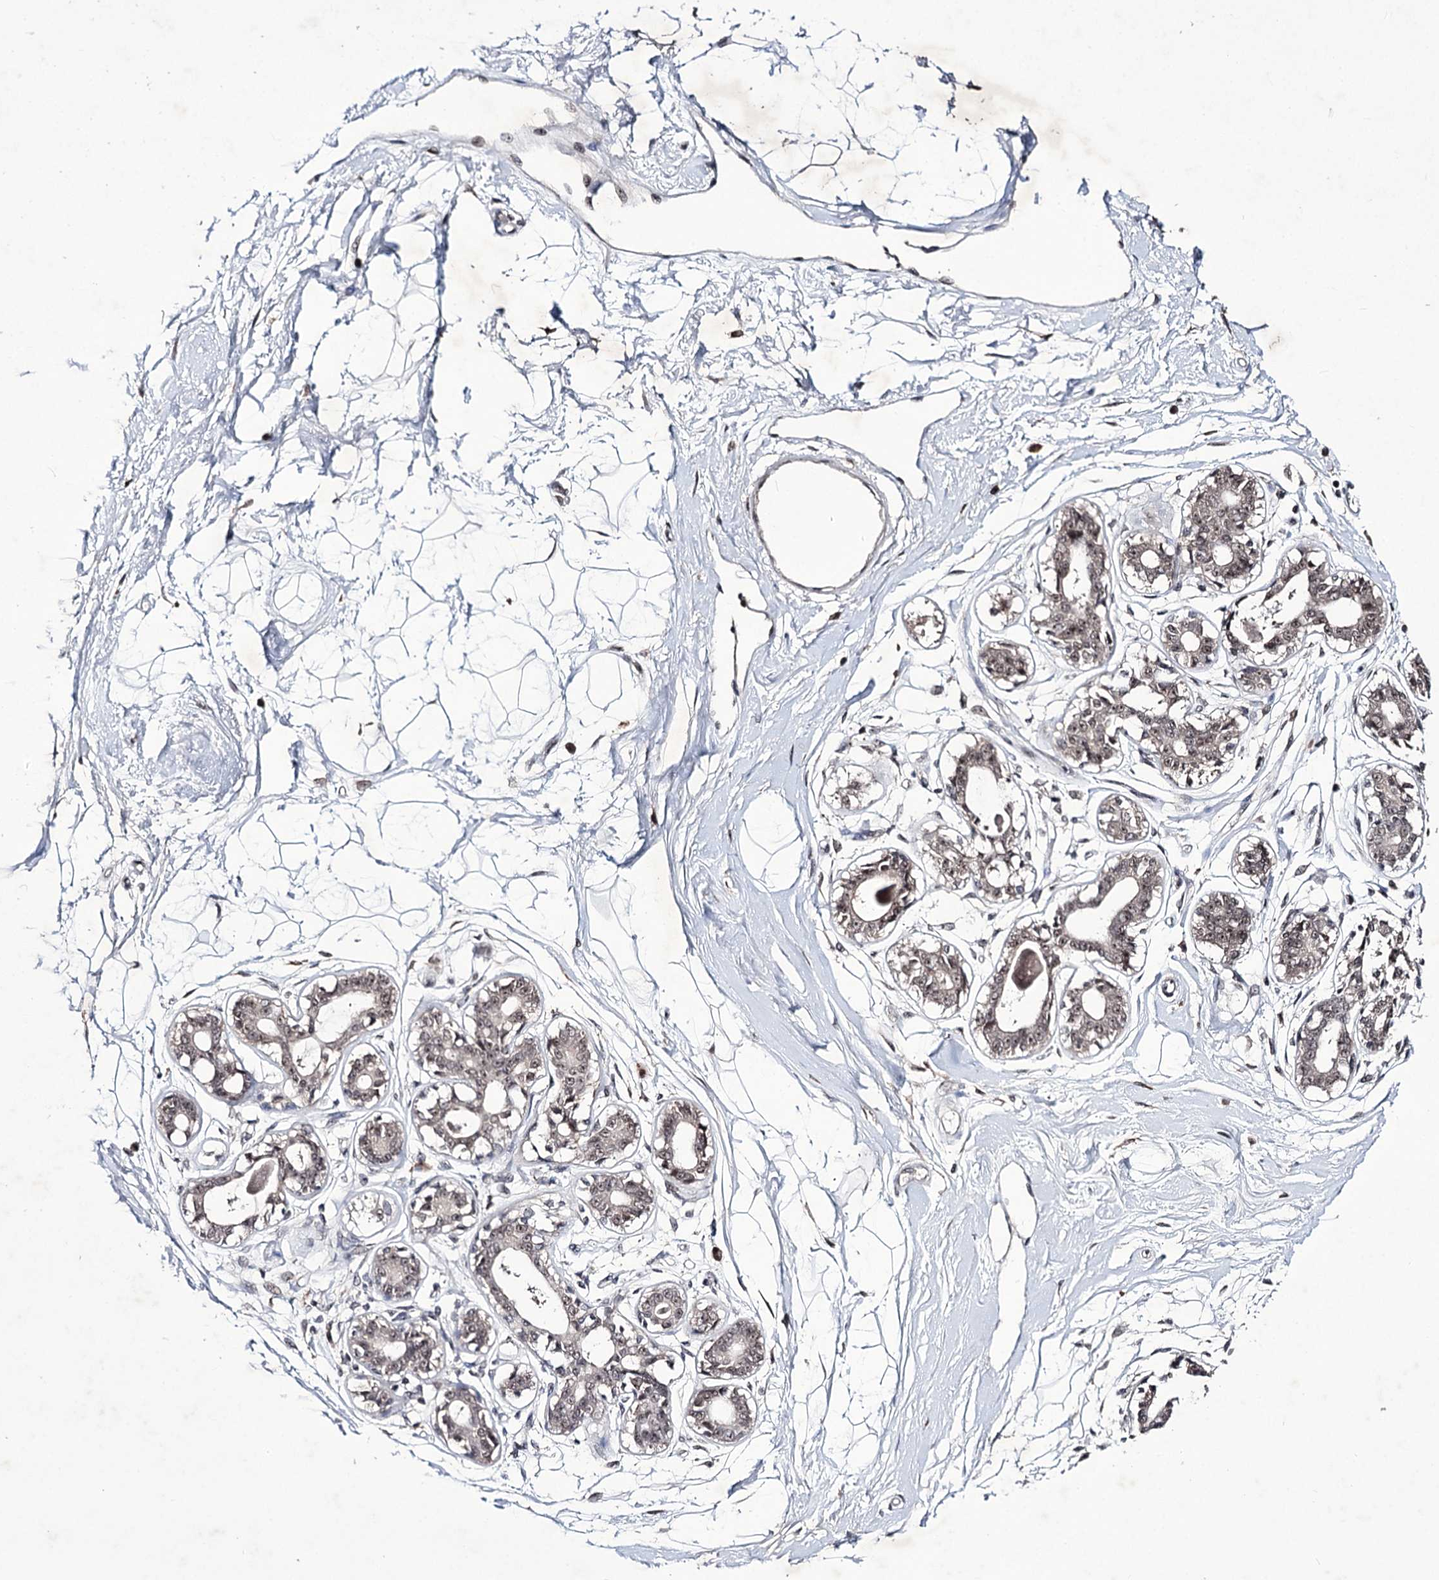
{"staining": {"intensity": "negative", "quantity": "none", "location": "none"}, "tissue": "breast", "cell_type": "Adipocytes", "image_type": "normal", "snomed": [{"axis": "morphology", "description": "Normal tissue, NOS"}, {"axis": "topography", "description": "Breast"}], "caption": "A high-resolution image shows immunohistochemistry (IHC) staining of unremarkable breast, which displays no significant staining in adipocytes.", "gene": "VGLL4", "patient": {"sex": "female", "age": 45}}